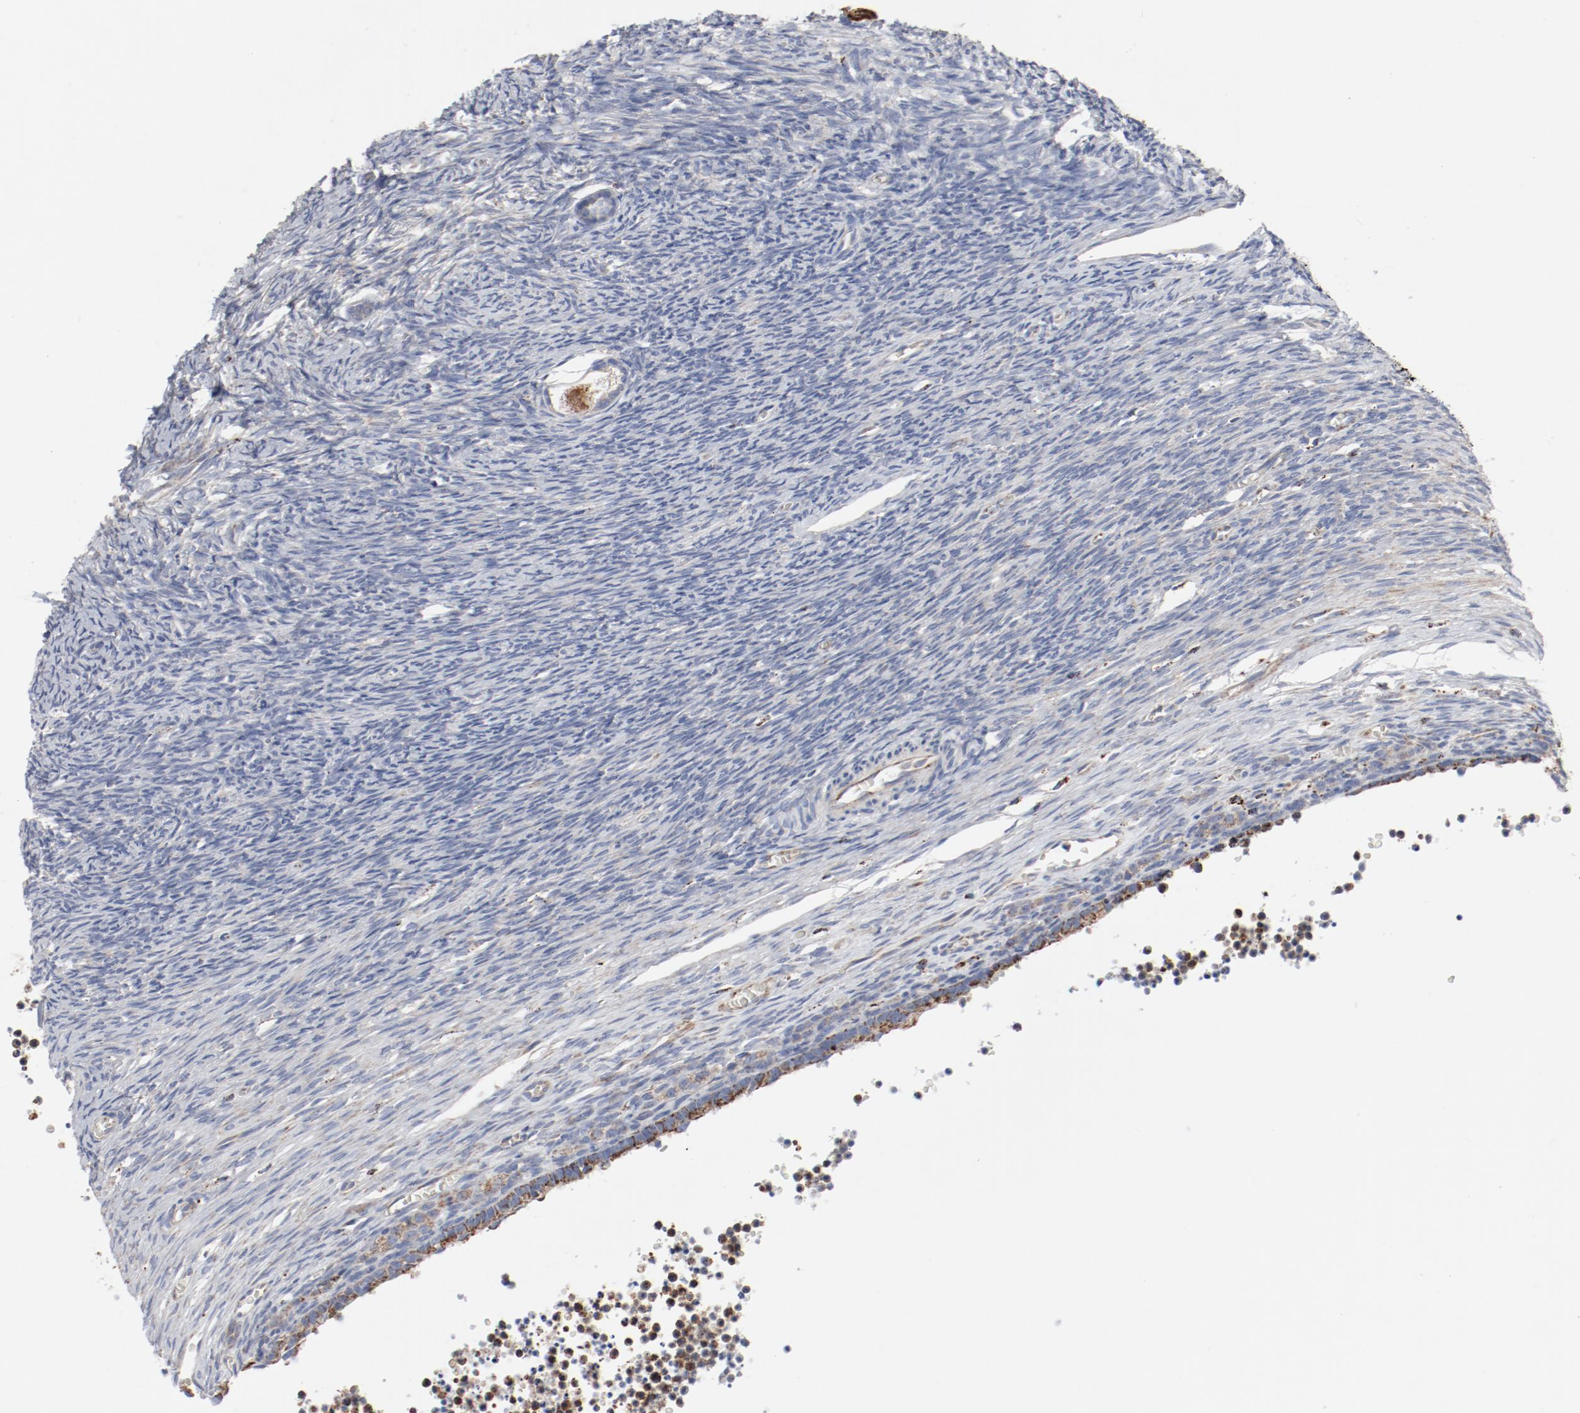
{"staining": {"intensity": "negative", "quantity": "none", "location": "none"}, "tissue": "ovary", "cell_type": "Follicle cells", "image_type": "normal", "snomed": [{"axis": "morphology", "description": "Normal tissue, NOS"}, {"axis": "topography", "description": "Ovary"}], "caption": "The immunohistochemistry histopathology image has no significant staining in follicle cells of ovary.", "gene": "SETD3", "patient": {"sex": "female", "age": 27}}